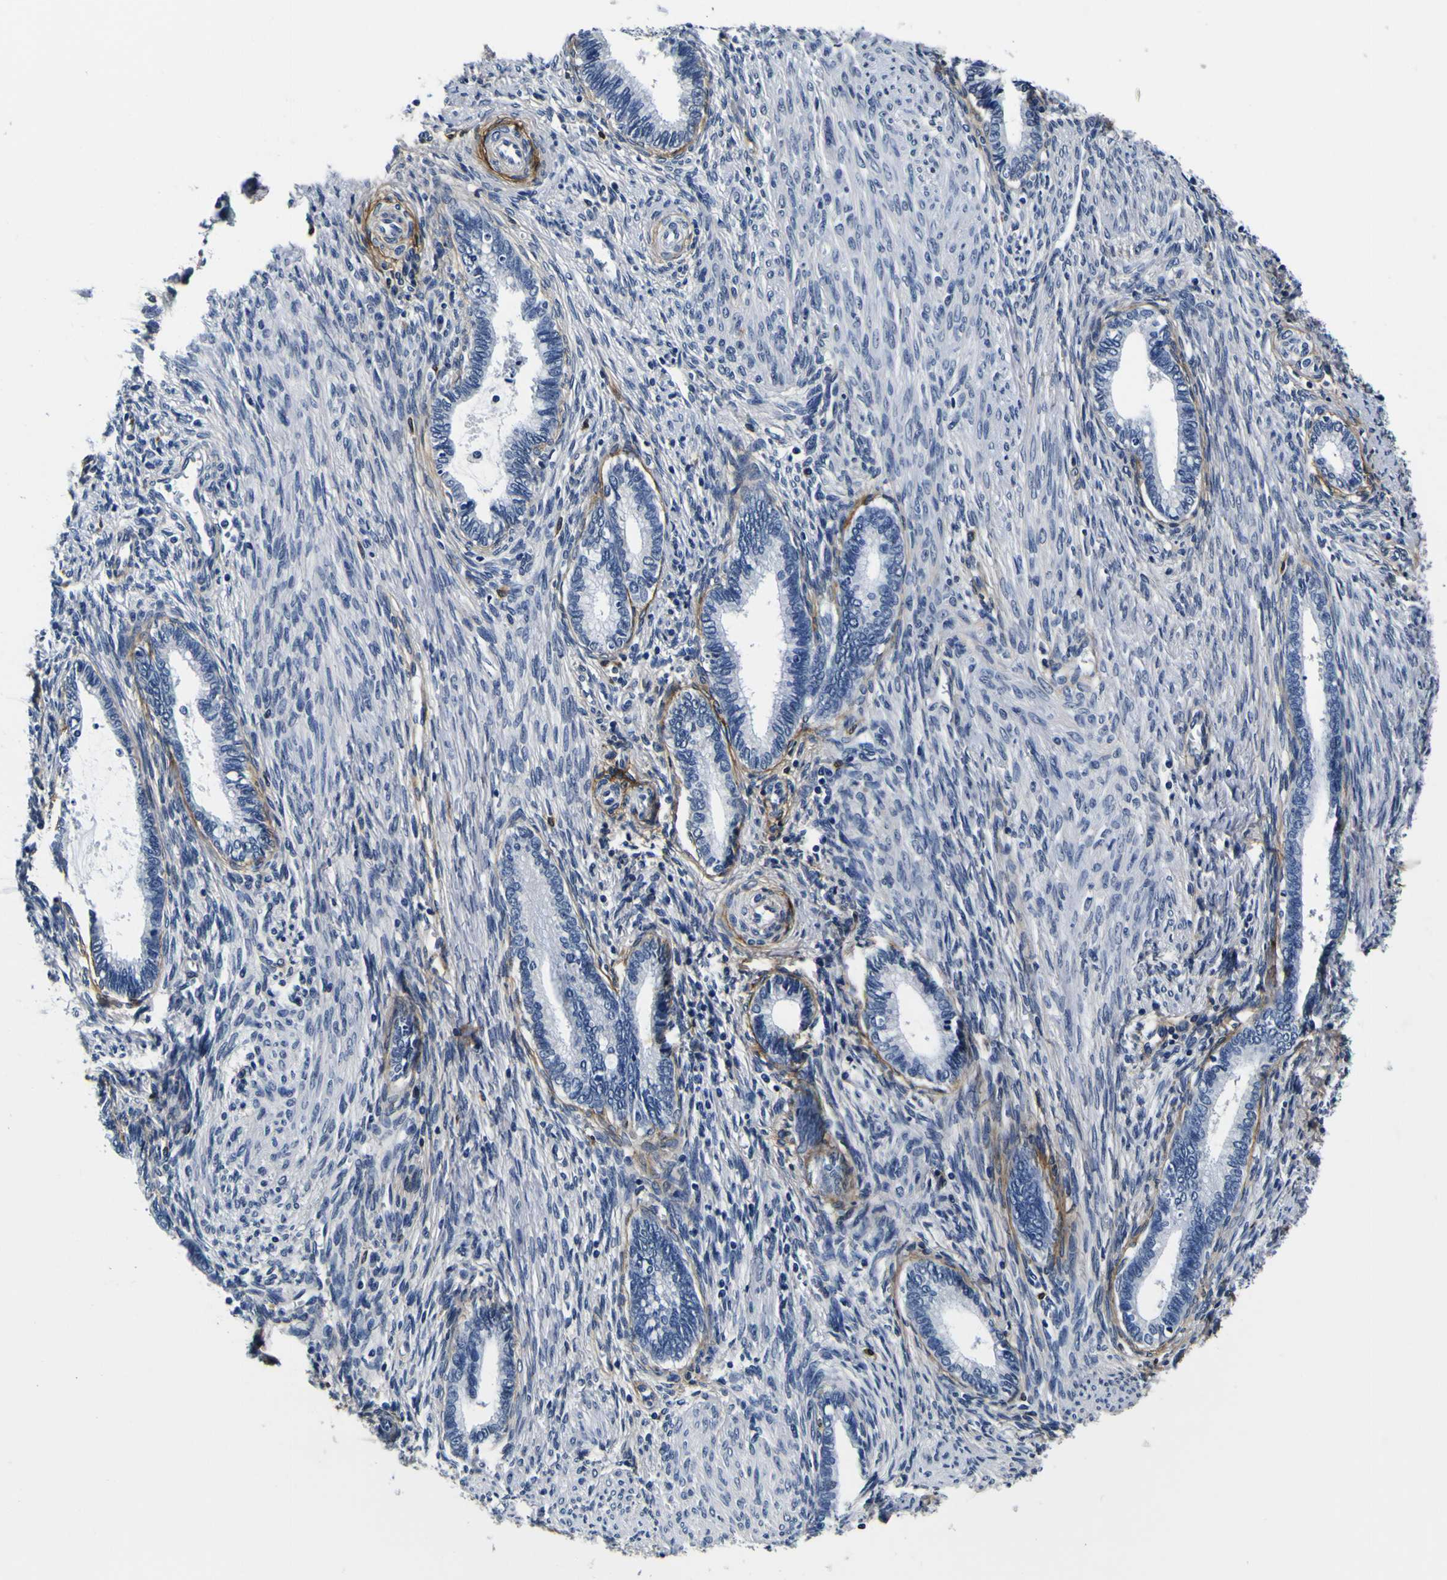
{"staining": {"intensity": "negative", "quantity": "none", "location": "none"}, "tissue": "cervical cancer", "cell_type": "Tumor cells", "image_type": "cancer", "snomed": [{"axis": "morphology", "description": "Adenocarcinoma, NOS"}, {"axis": "topography", "description": "Cervix"}], "caption": "A micrograph of human adenocarcinoma (cervical) is negative for staining in tumor cells. The staining is performed using DAB (3,3'-diaminobenzidine) brown chromogen with nuclei counter-stained in using hematoxylin.", "gene": "POSTN", "patient": {"sex": "female", "age": 44}}